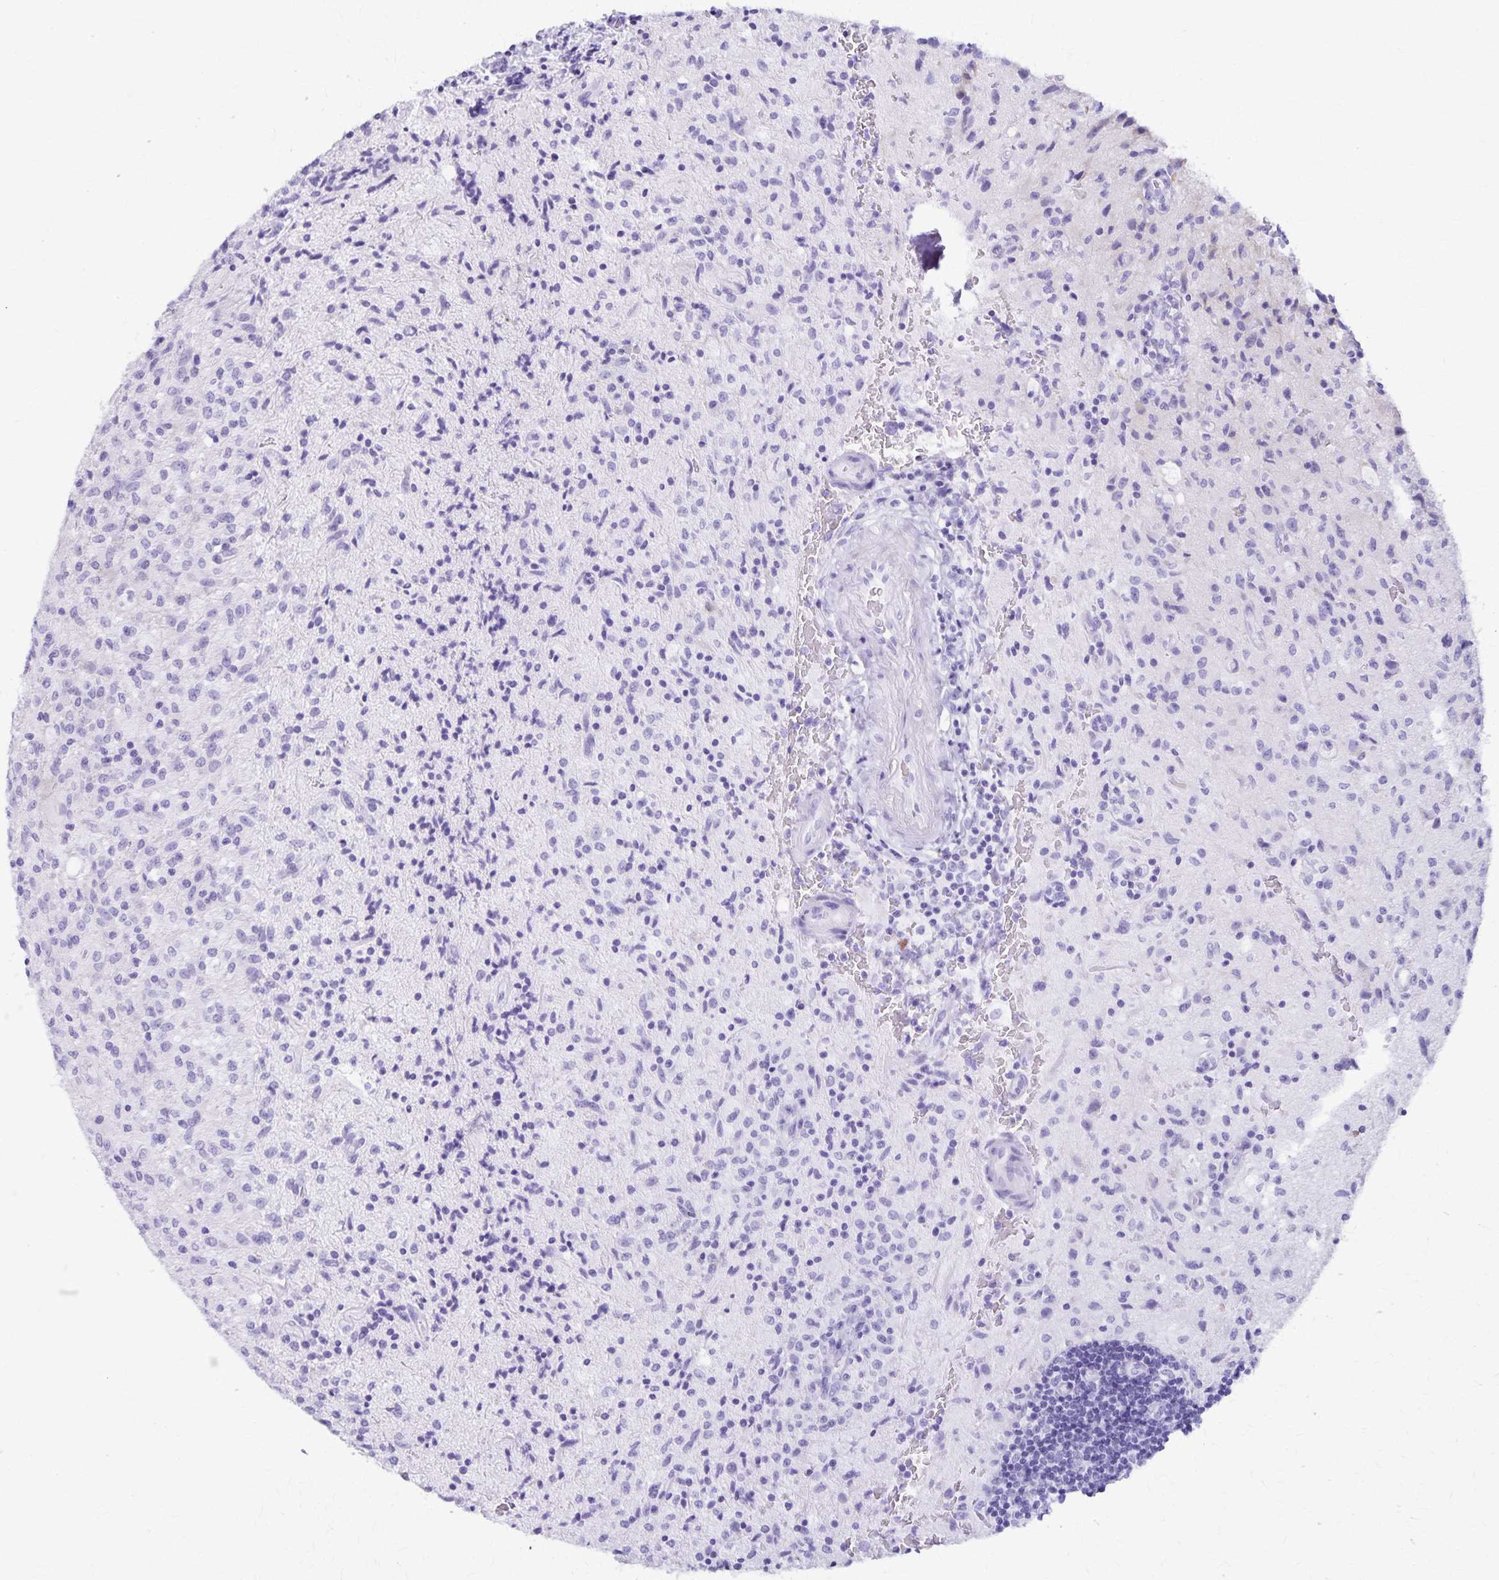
{"staining": {"intensity": "negative", "quantity": "none", "location": "none"}, "tissue": "glioma", "cell_type": "Tumor cells", "image_type": "cancer", "snomed": [{"axis": "morphology", "description": "Glioma, malignant, High grade"}, {"axis": "topography", "description": "Brain"}], "caption": "Human malignant high-grade glioma stained for a protein using IHC exhibits no staining in tumor cells.", "gene": "DEFA5", "patient": {"sex": "male", "age": 68}}